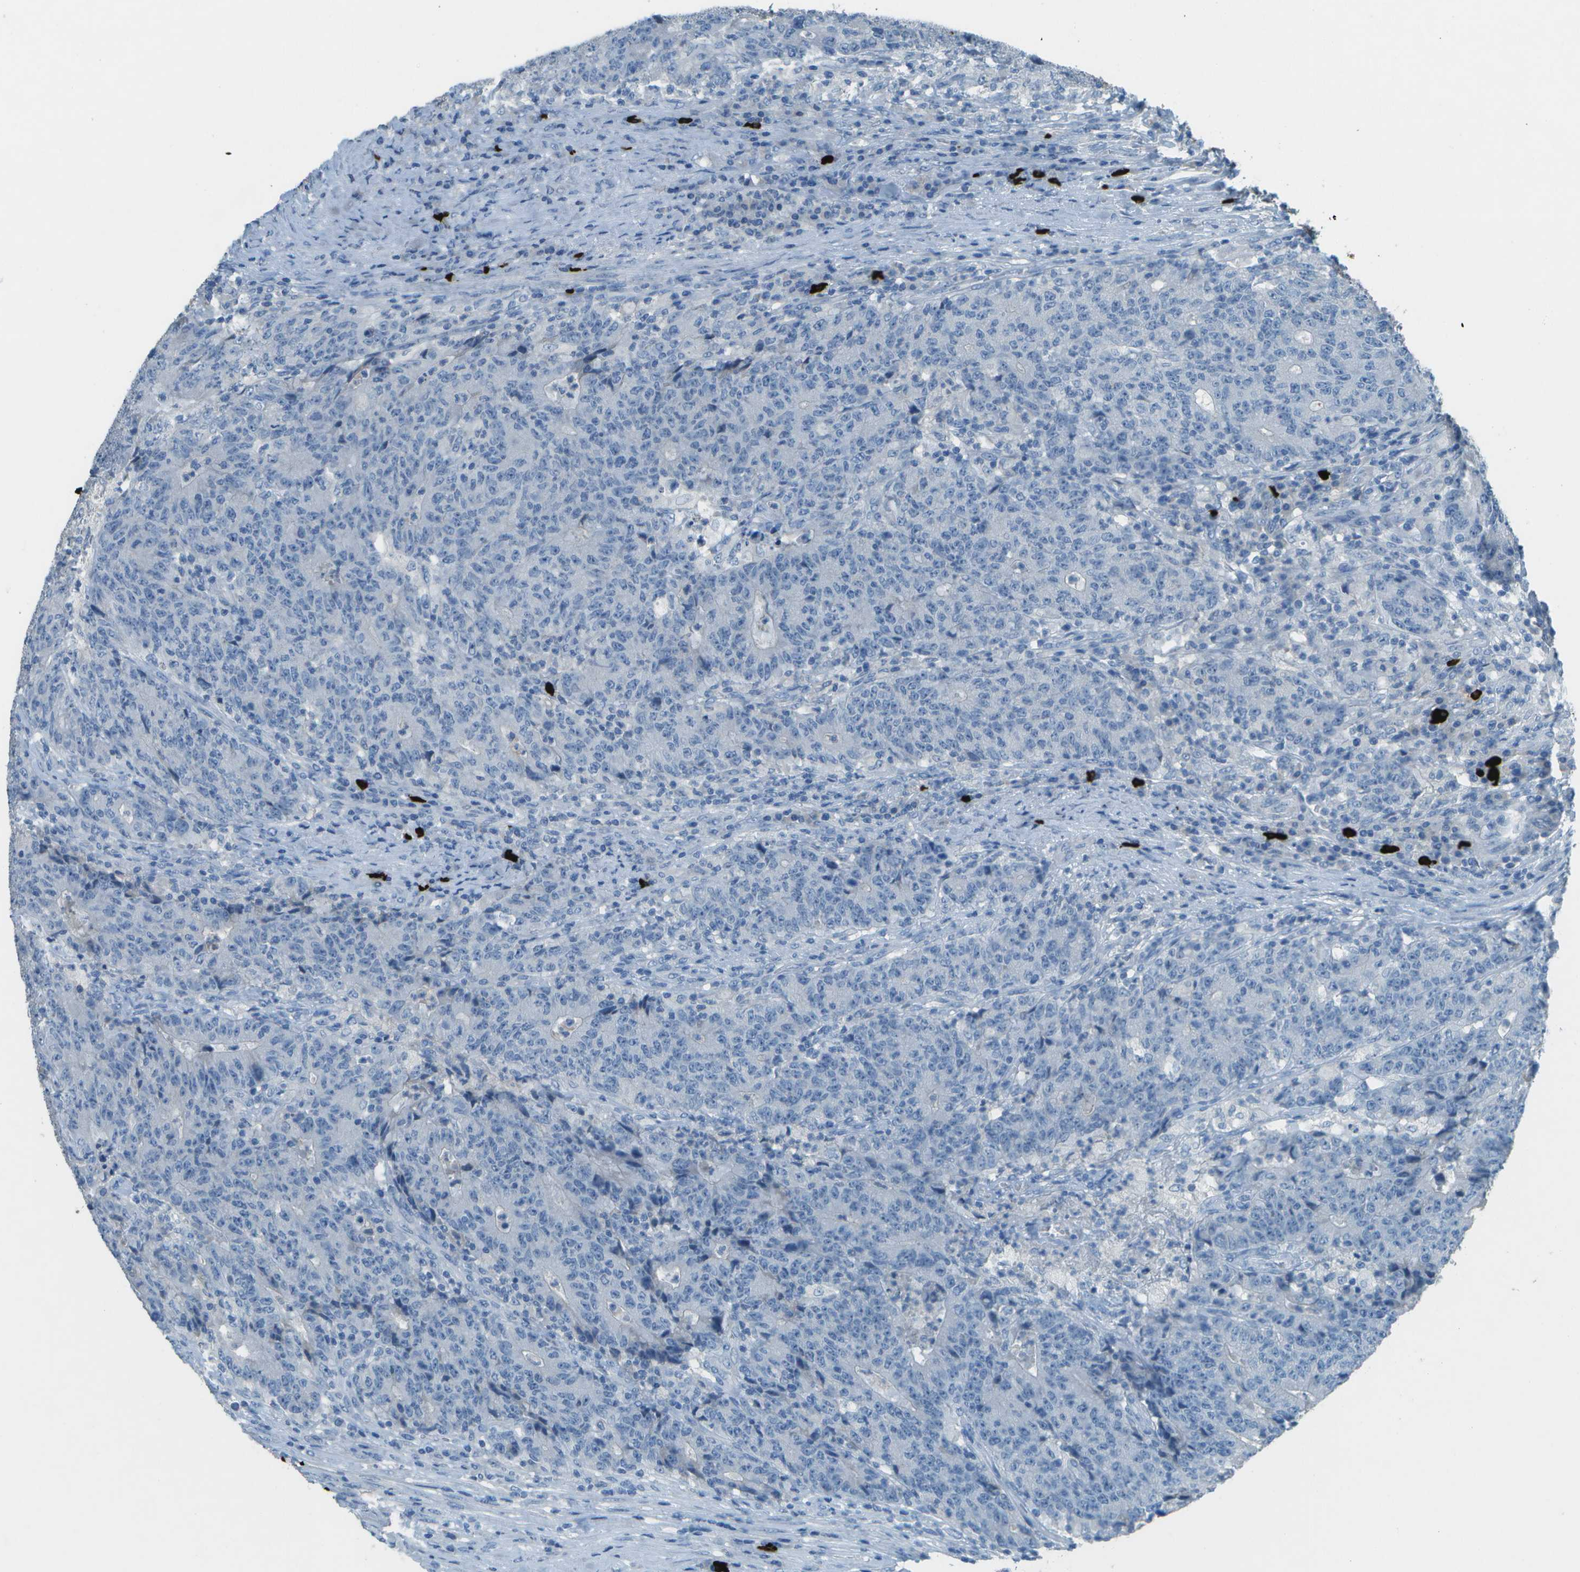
{"staining": {"intensity": "negative", "quantity": "none", "location": "none"}, "tissue": "colorectal cancer", "cell_type": "Tumor cells", "image_type": "cancer", "snomed": [{"axis": "morphology", "description": "Normal tissue, NOS"}, {"axis": "morphology", "description": "Adenocarcinoma, NOS"}, {"axis": "topography", "description": "Colon"}], "caption": "This is an IHC histopathology image of human colorectal adenocarcinoma. There is no positivity in tumor cells.", "gene": "LGI2", "patient": {"sex": "female", "age": 75}}